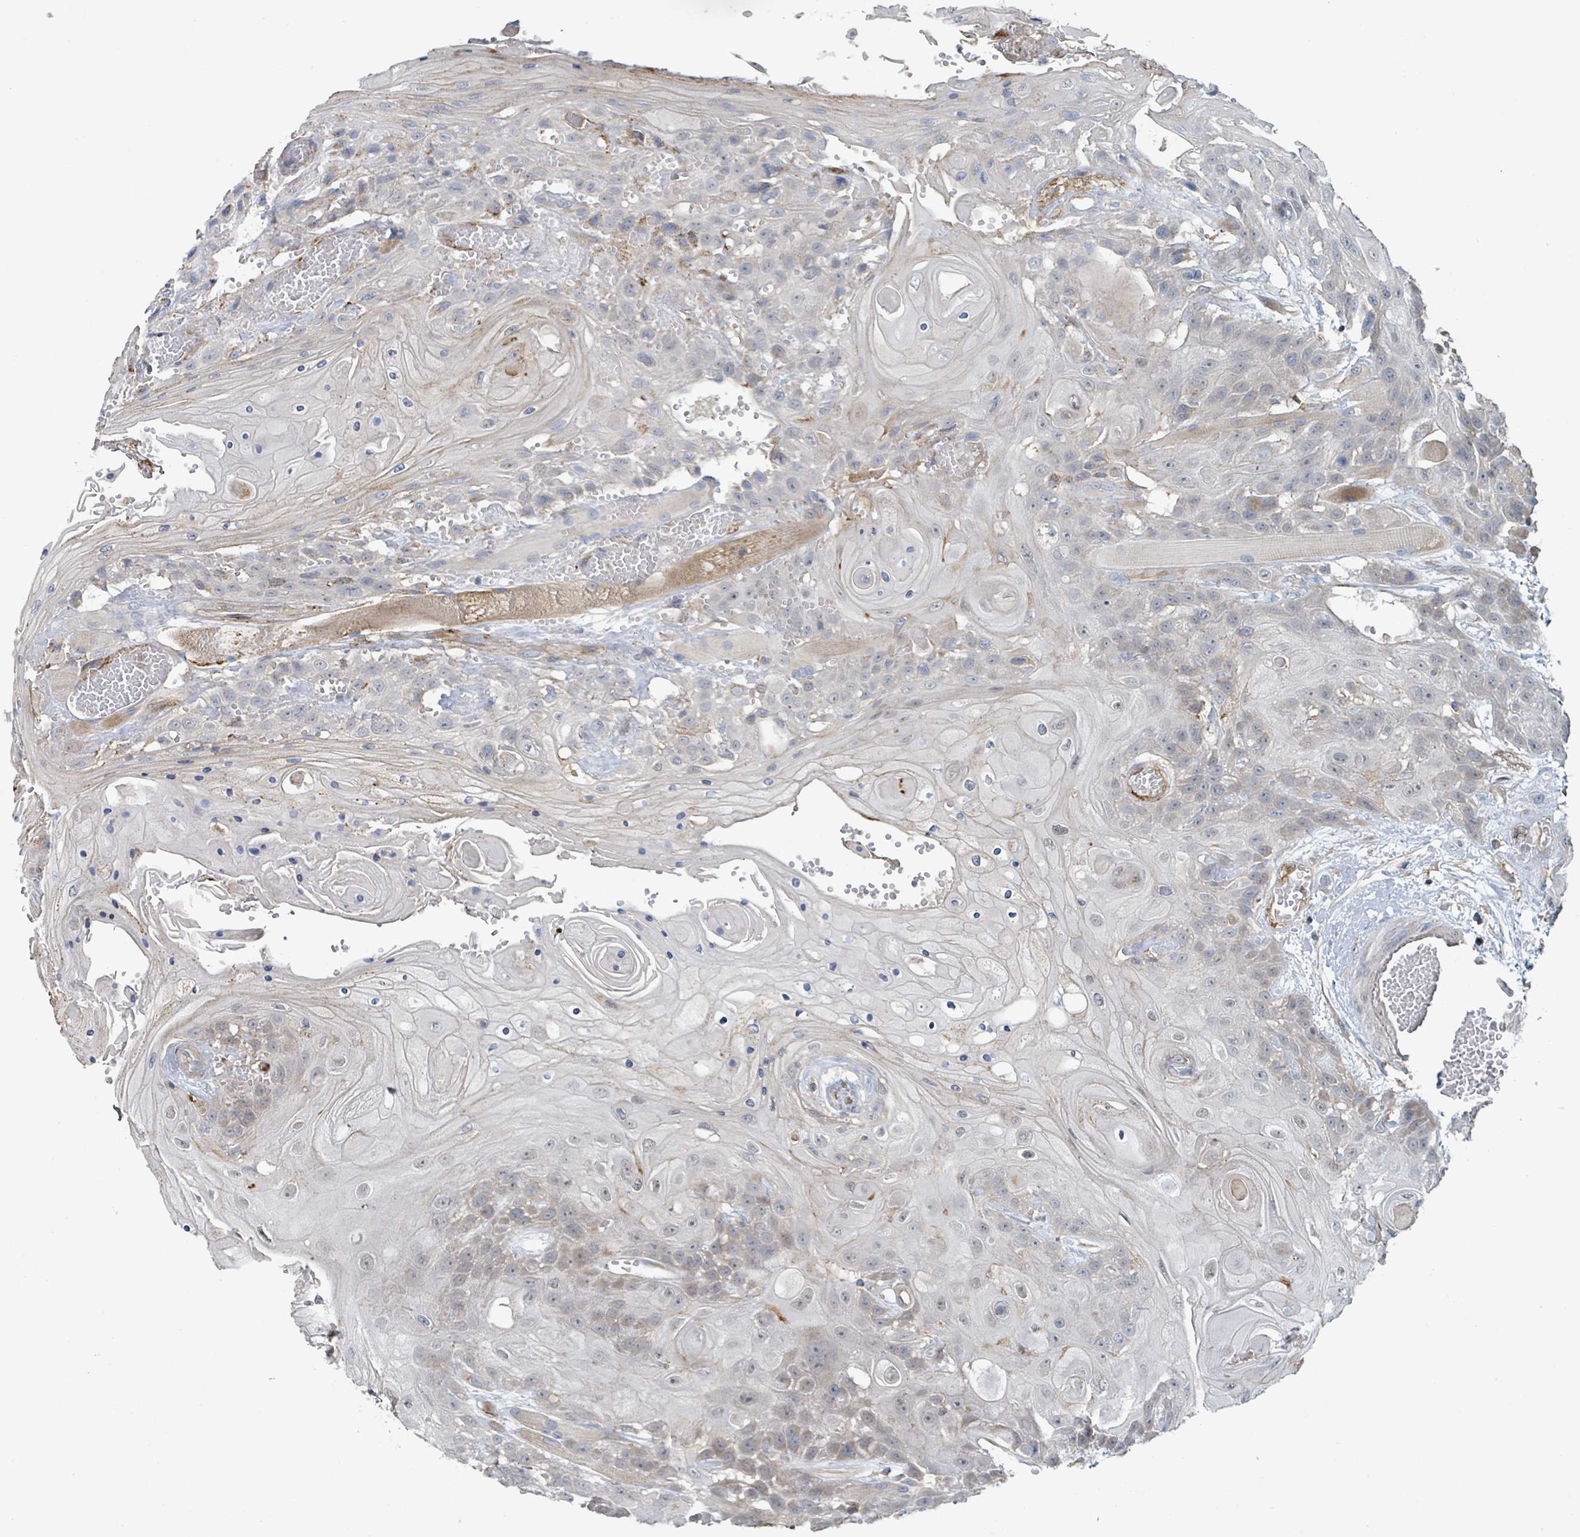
{"staining": {"intensity": "negative", "quantity": "none", "location": "none"}, "tissue": "head and neck cancer", "cell_type": "Tumor cells", "image_type": "cancer", "snomed": [{"axis": "morphology", "description": "Squamous cell carcinoma, NOS"}, {"axis": "topography", "description": "Head-Neck"}], "caption": "A high-resolution image shows IHC staining of head and neck squamous cell carcinoma, which shows no significant staining in tumor cells. (Immunohistochemistry (ihc), brightfield microscopy, high magnification).", "gene": "LRRC42", "patient": {"sex": "female", "age": 43}}